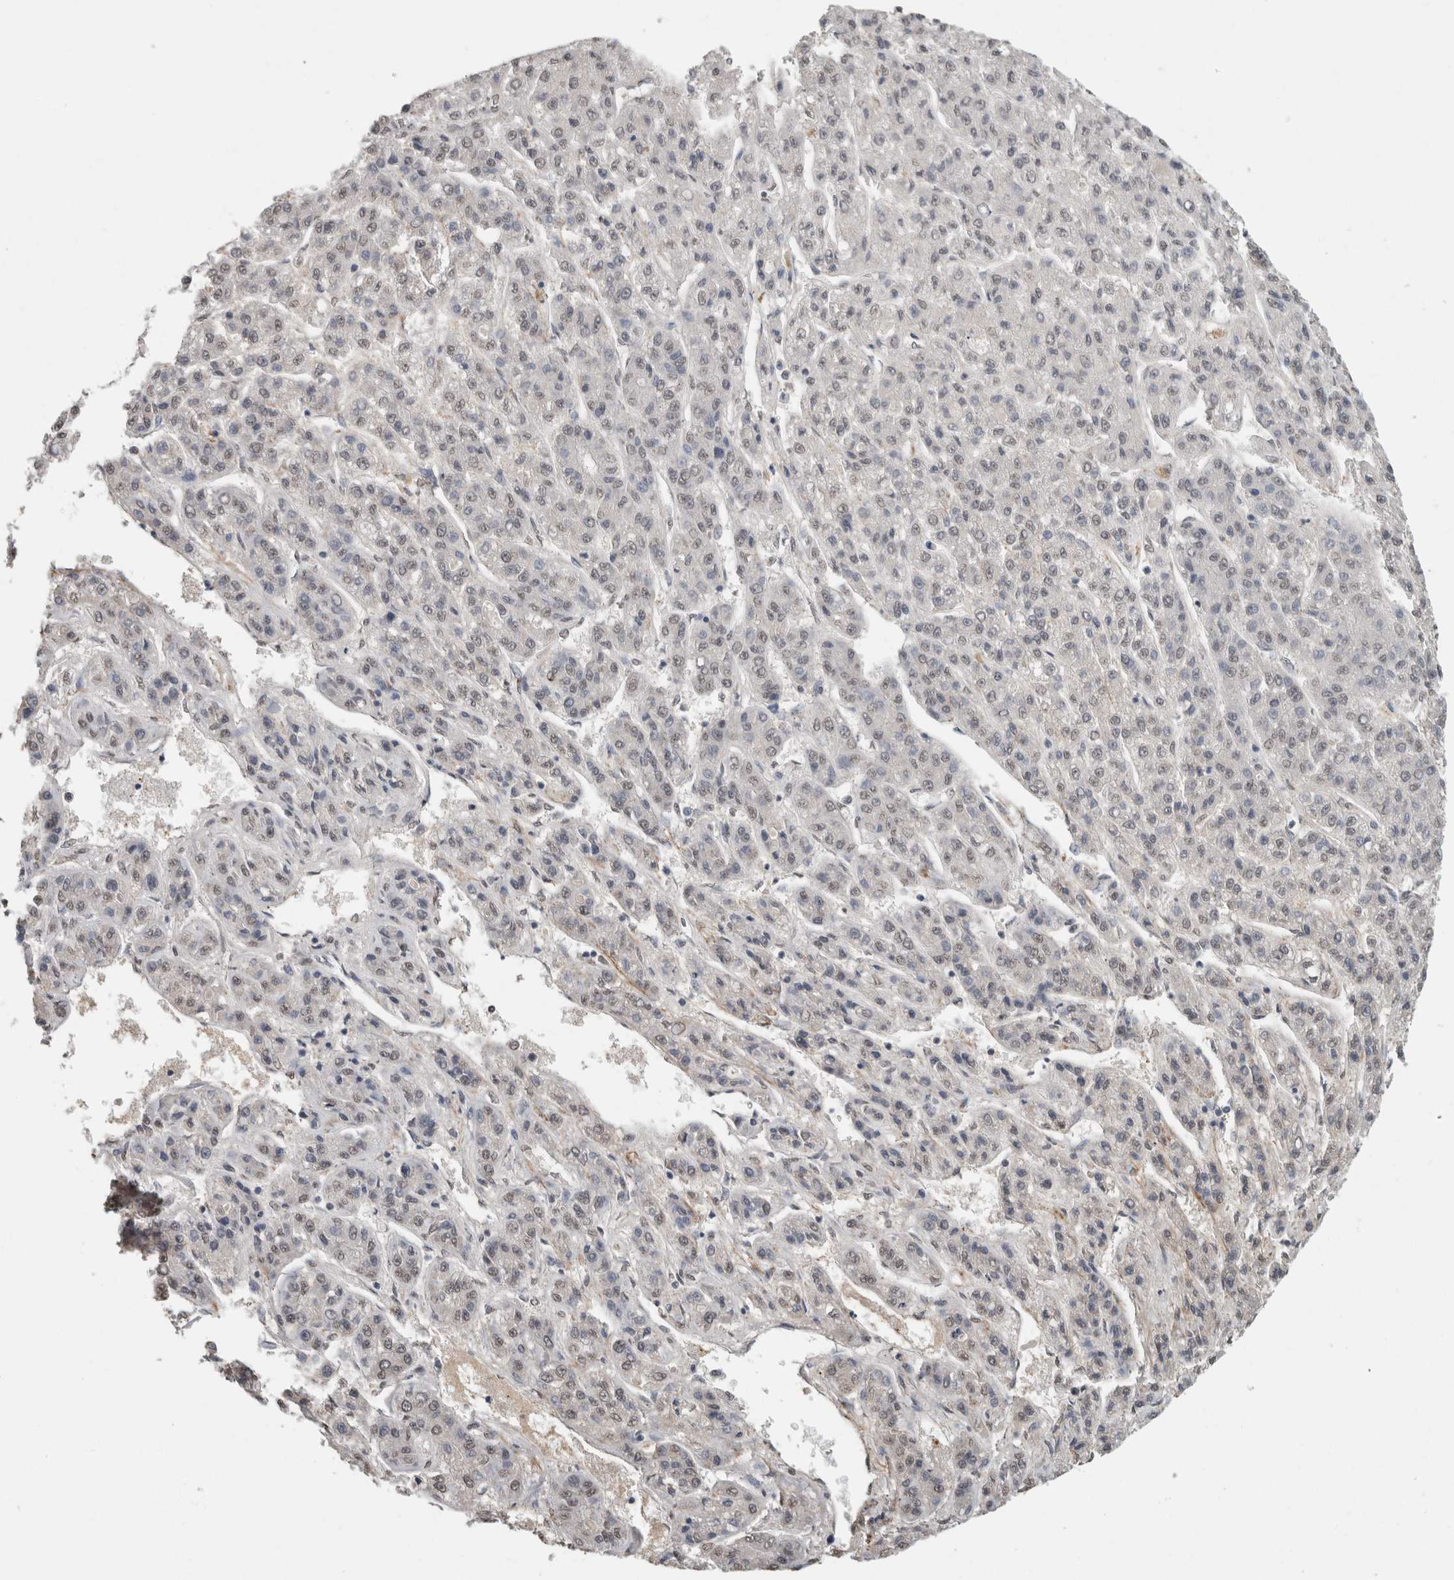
{"staining": {"intensity": "negative", "quantity": "none", "location": "none"}, "tissue": "liver cancer", "cell_type": "Tumor cells", "image_type": "cancer", "snomed": [{"axis": "morphology", "description": "Carcinoma, Hepatocellular, NOS"}, {"axis": "topography", "description": "Liver"}], "caption": "Immunohistochemistry (IHC) histopathology image of human hepatocellular carcinoma (liver) stained for a protein (brown), which demonstrates no expression in tumor cells. The staining is performed using DAB brown chromogen with nuclei counter-stained in using hematoxylin.", "gene": "LTBP1", "patient": {"sex": "male", "age": 70}}